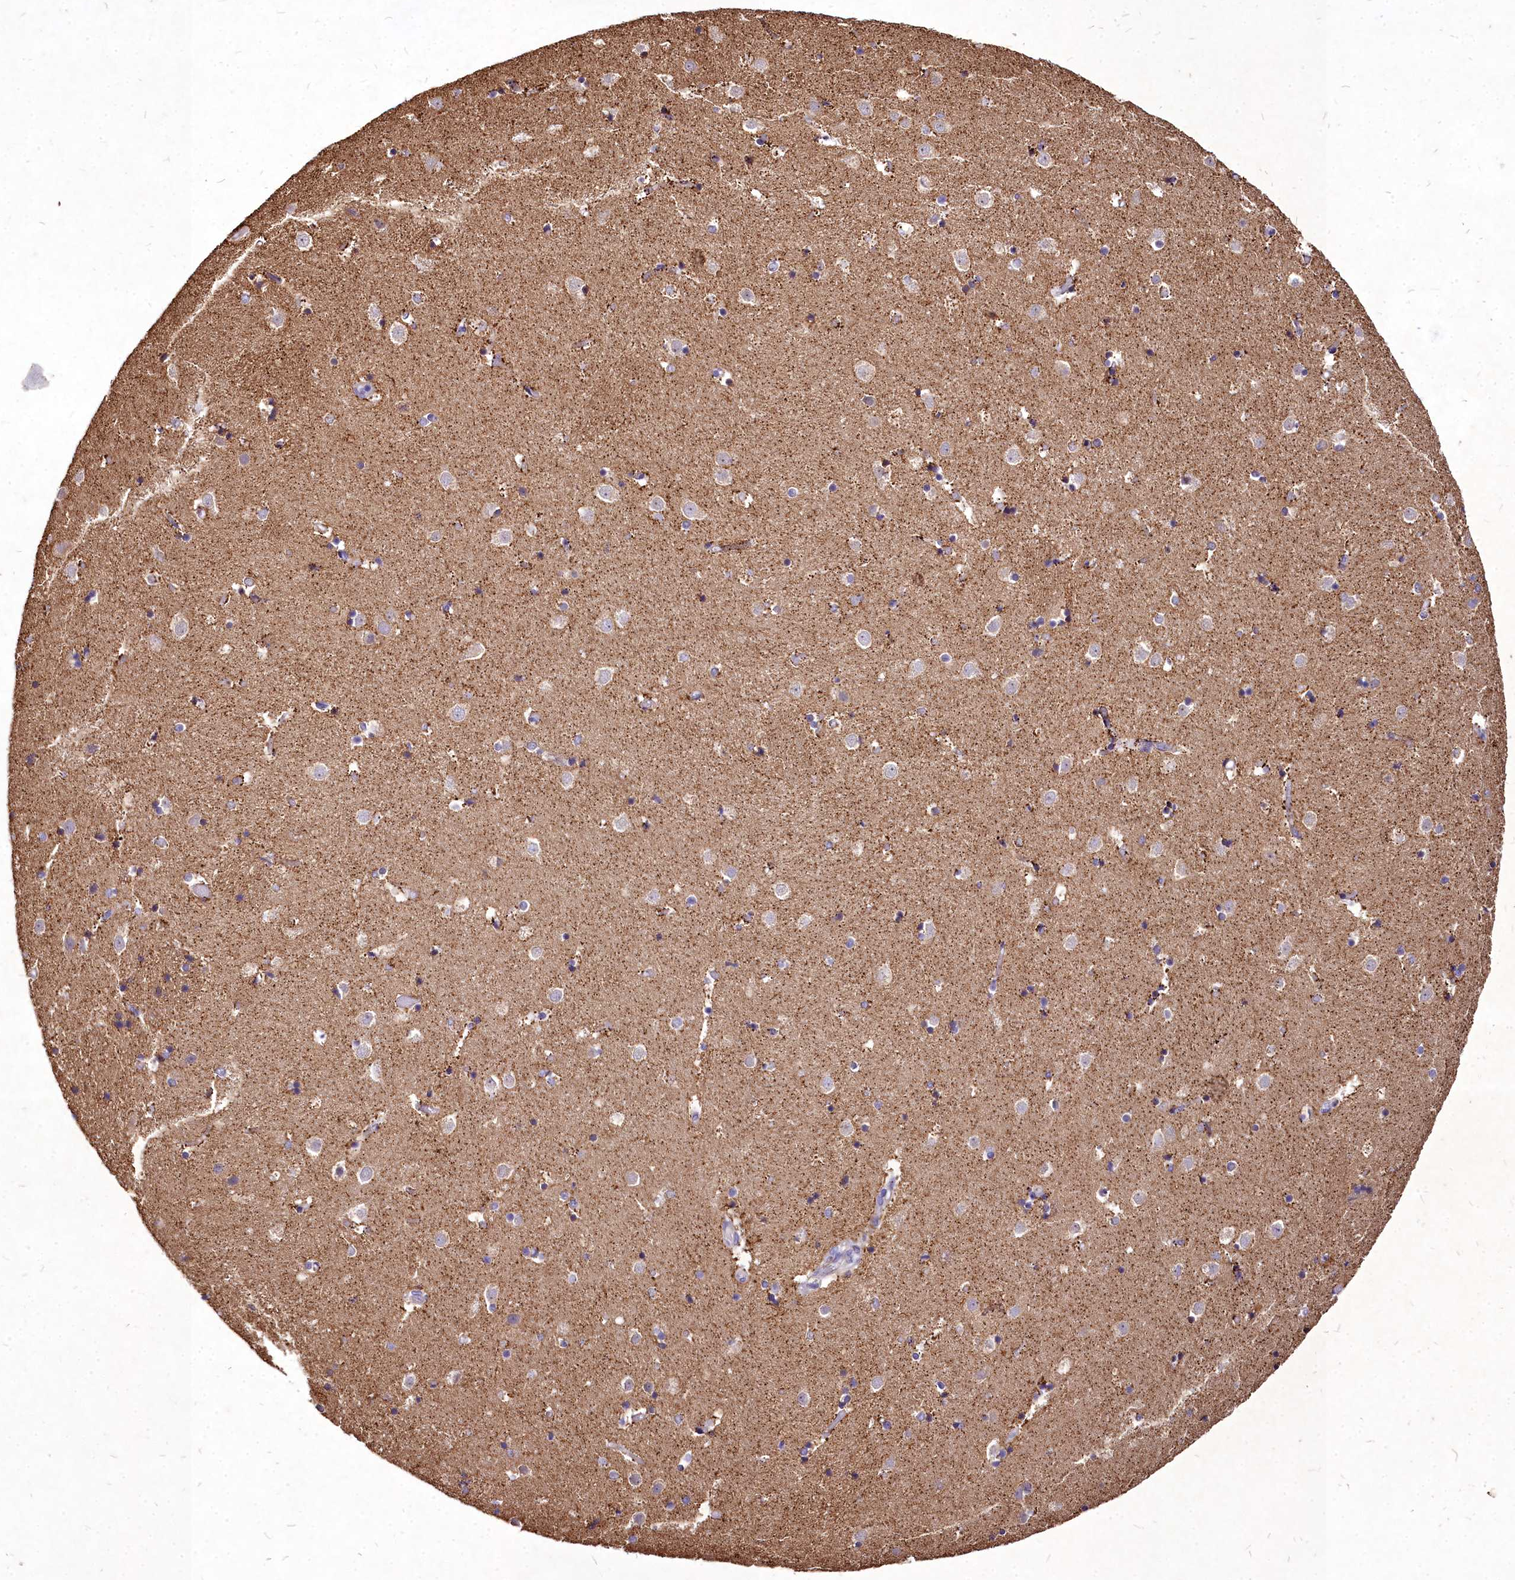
{"staining": {"intensity": "weak", "quantity": ">75%", "location": "cytoplasmic/membranous"}, "tissue": "caudate", "cell_type": "Glial cells", "image_type": "normal", "snomed": [{"axis": "morphology", "description": "Normal tissue, NOS"}, {"axis": "topography", "description": "Lateral ventricle wall"}], "caption": "An IHC photomicrograph of unremarkable tissue is shown. Protein staining in brown highlights weak cytoplasmic/membranous positivity in caudate within glial cells.", "gene": "SKA1", "patient": {"sex": "female", "age": 52}}